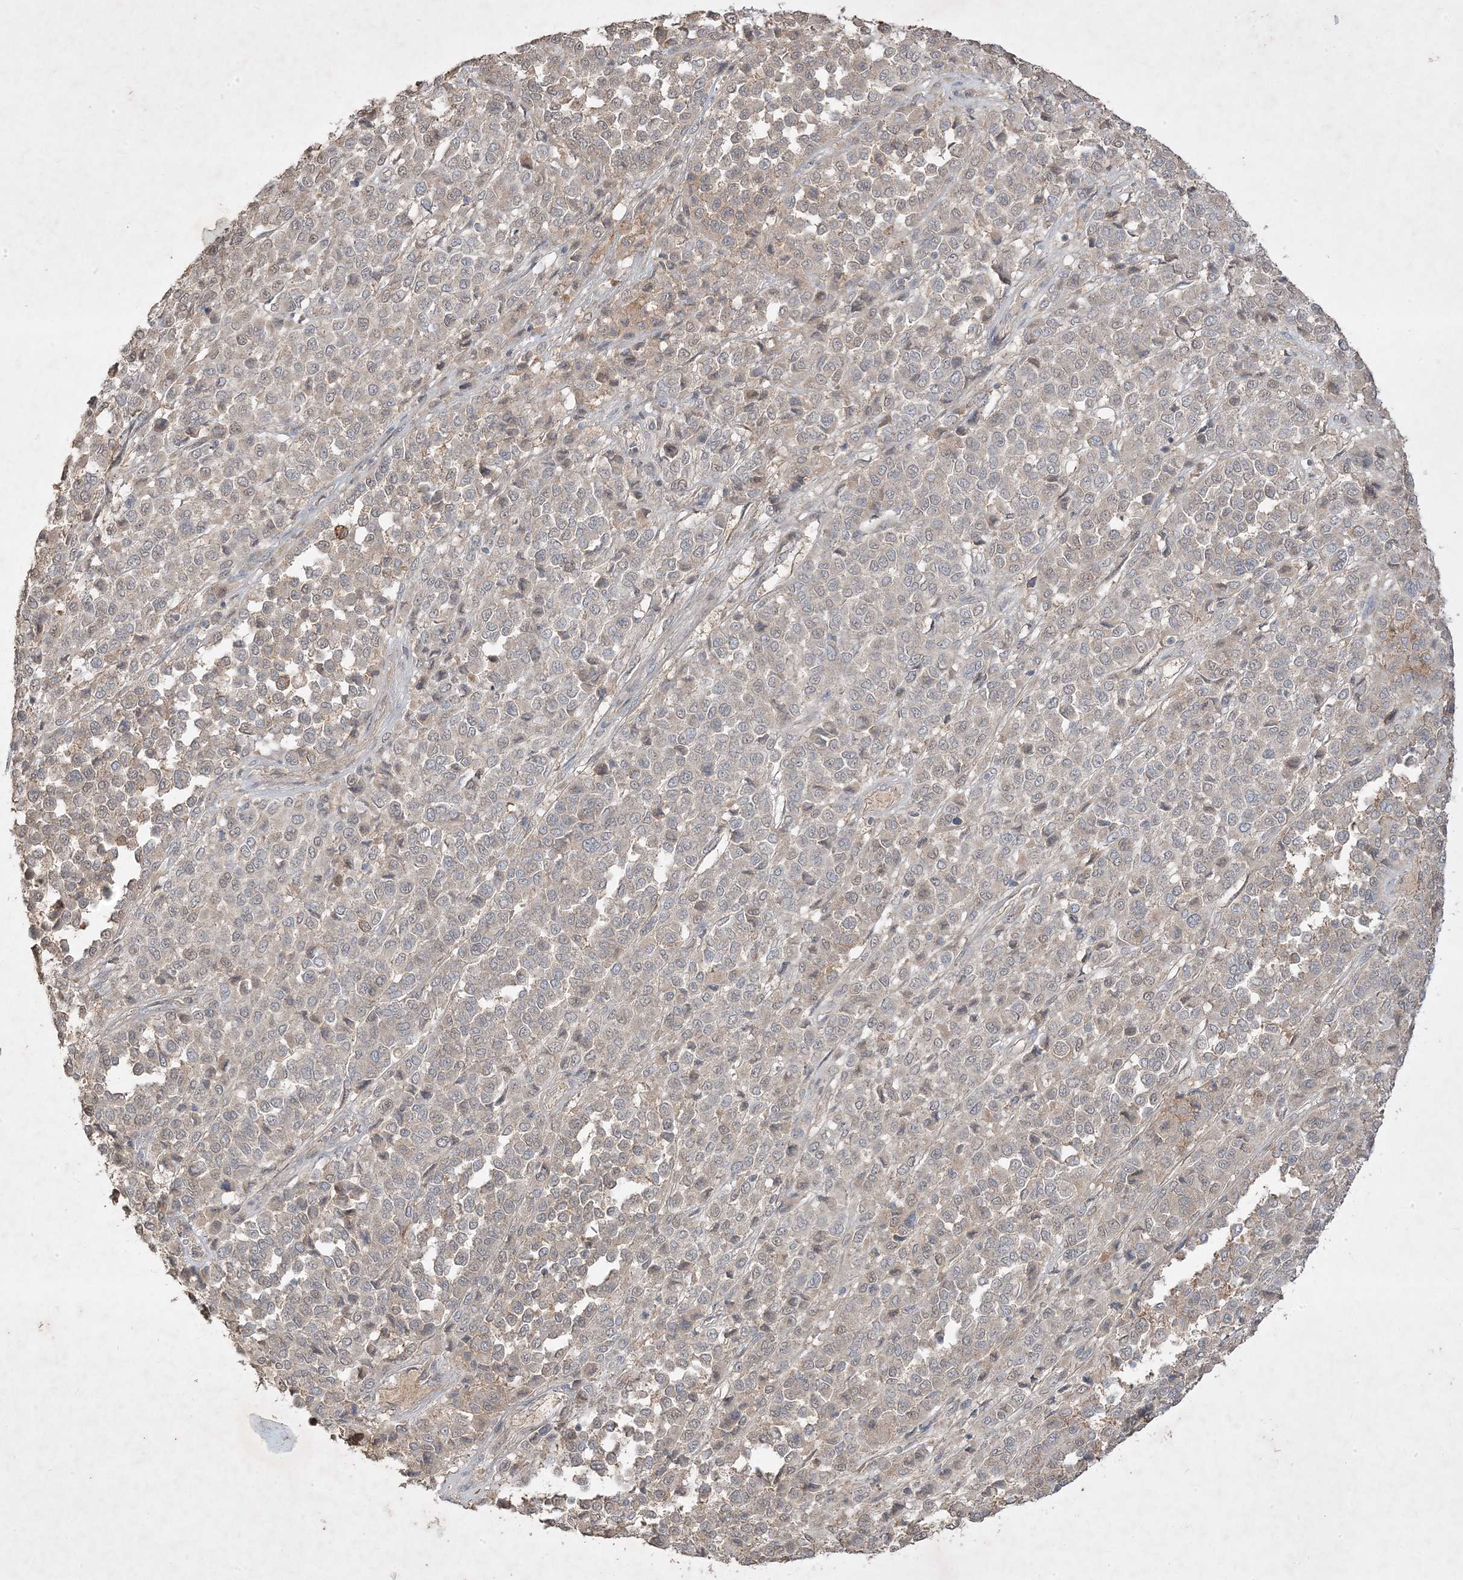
{"staining": {"intensity": "negative", "quantity": "none", "location": "none"}, "tissue": "melanoma", "cell_type": "Tumor cells", "image_type": "cancer", "snomed": [{"axis": "morphology", "description": "Malignant melanoma, Metastatic site"}, {"axis": "topography", "description": "Pancreas"}], "caption": "IHC photomicrograph of malignant melanoma (metastatic site) stained for a protein (brown), which reveals no staining in tumor cells.", "gene": "RGL4", "patient": {"sex": "female", "age": 30}}